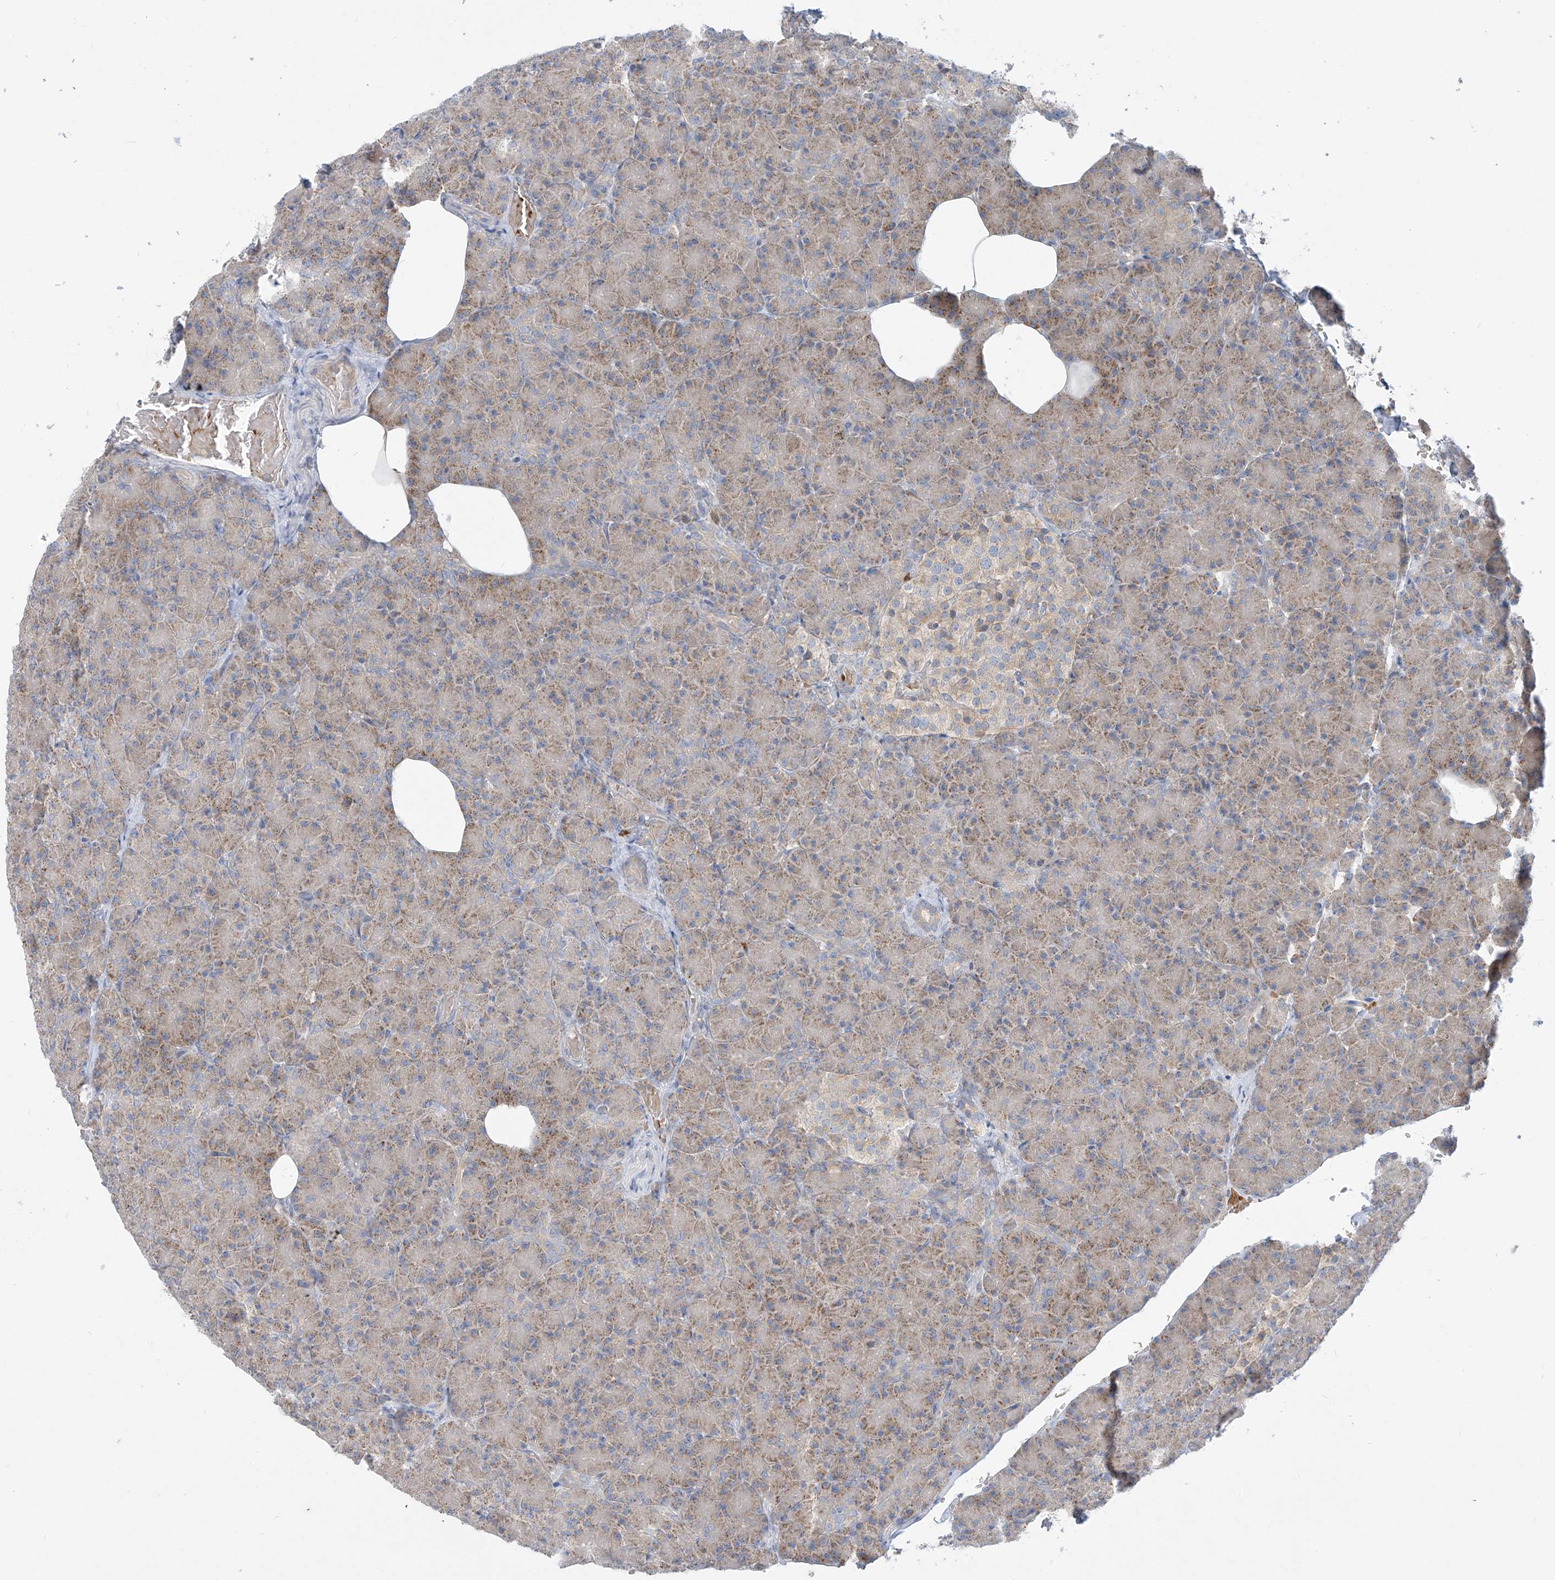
{"staining": {"intensity": "moderate", "quantity": "25%-75%", "location": "cytoplasmic/membranous"}, "tissue": "pancreas", "cell_type": "Exocrine glandular cells", "image_type": "normal", "snomed": [{"axis": "morphology", "description": "Normal tissue, NOS"}, {"axis": "topography", "description": "Pancreas"}], "caption": "An image of pancreas stained for a protein displays moderate cytoplasmic/membranous brown staining in exocrine glandular cells. The staining was performed using DAB, with brown indicating positive protein expression. Nuclei are stained blue with hematoxylin.", "gene": "DGKQ", "patient": {"sex": "female", "age": 43}}